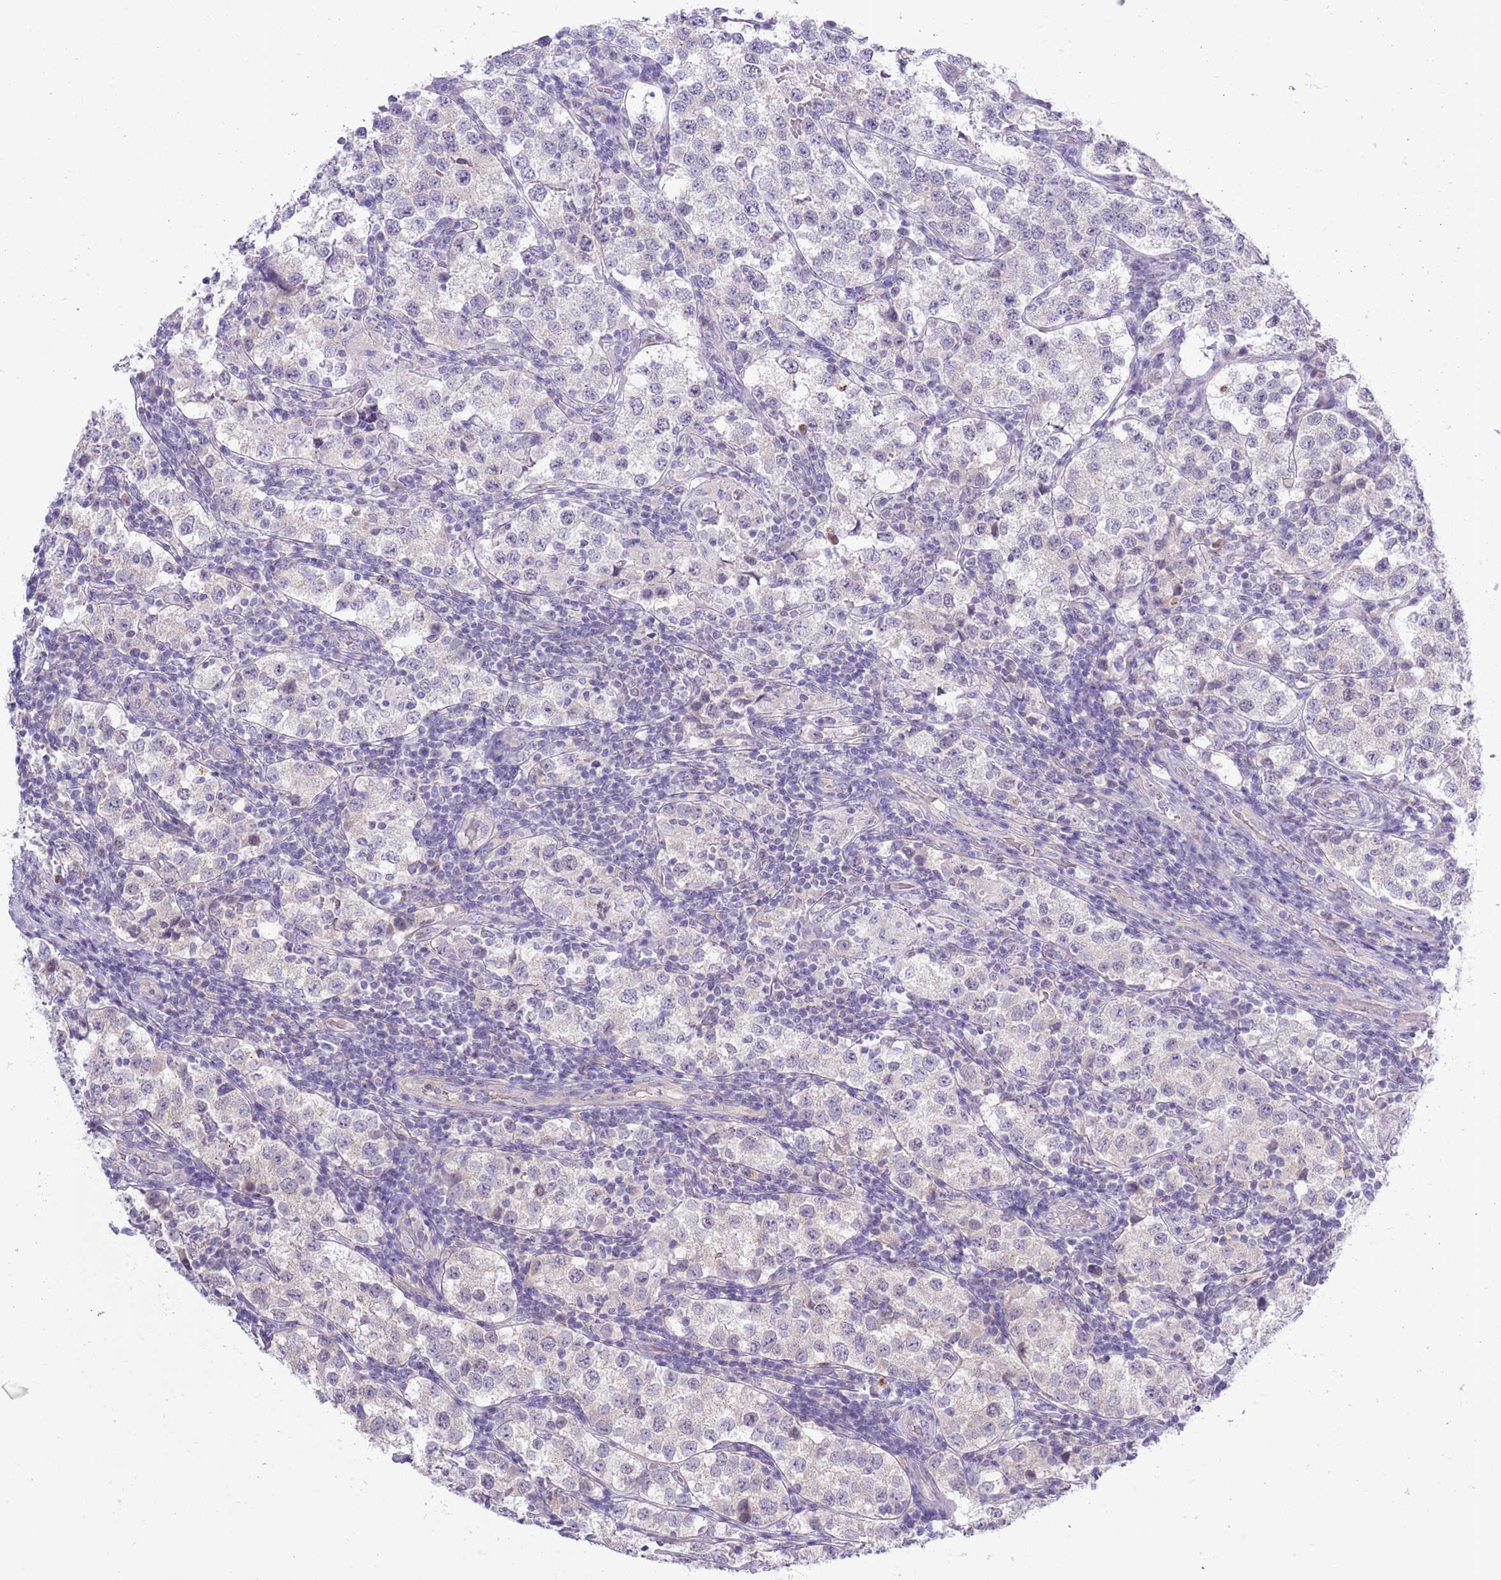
{"staining": {"intensity": "negative", "quantity": "none", "location": "none"}, "tissue": "testis cancer", "cell_type": "Tumor cells", "image_type": "cancer", "snomed": [{"axis": "morphology", "description": "Seminoma, NOS"}, {"axis": "topography", "description": "Testis"}], "caption": "Immunohistochemistry (IHC) histopathology image of human testis cancer stained for a protein (brown), which reveals no positivity in tumor cells.", "gene": "ZFP2", "patient": {"sex": "male", "age": 34}}